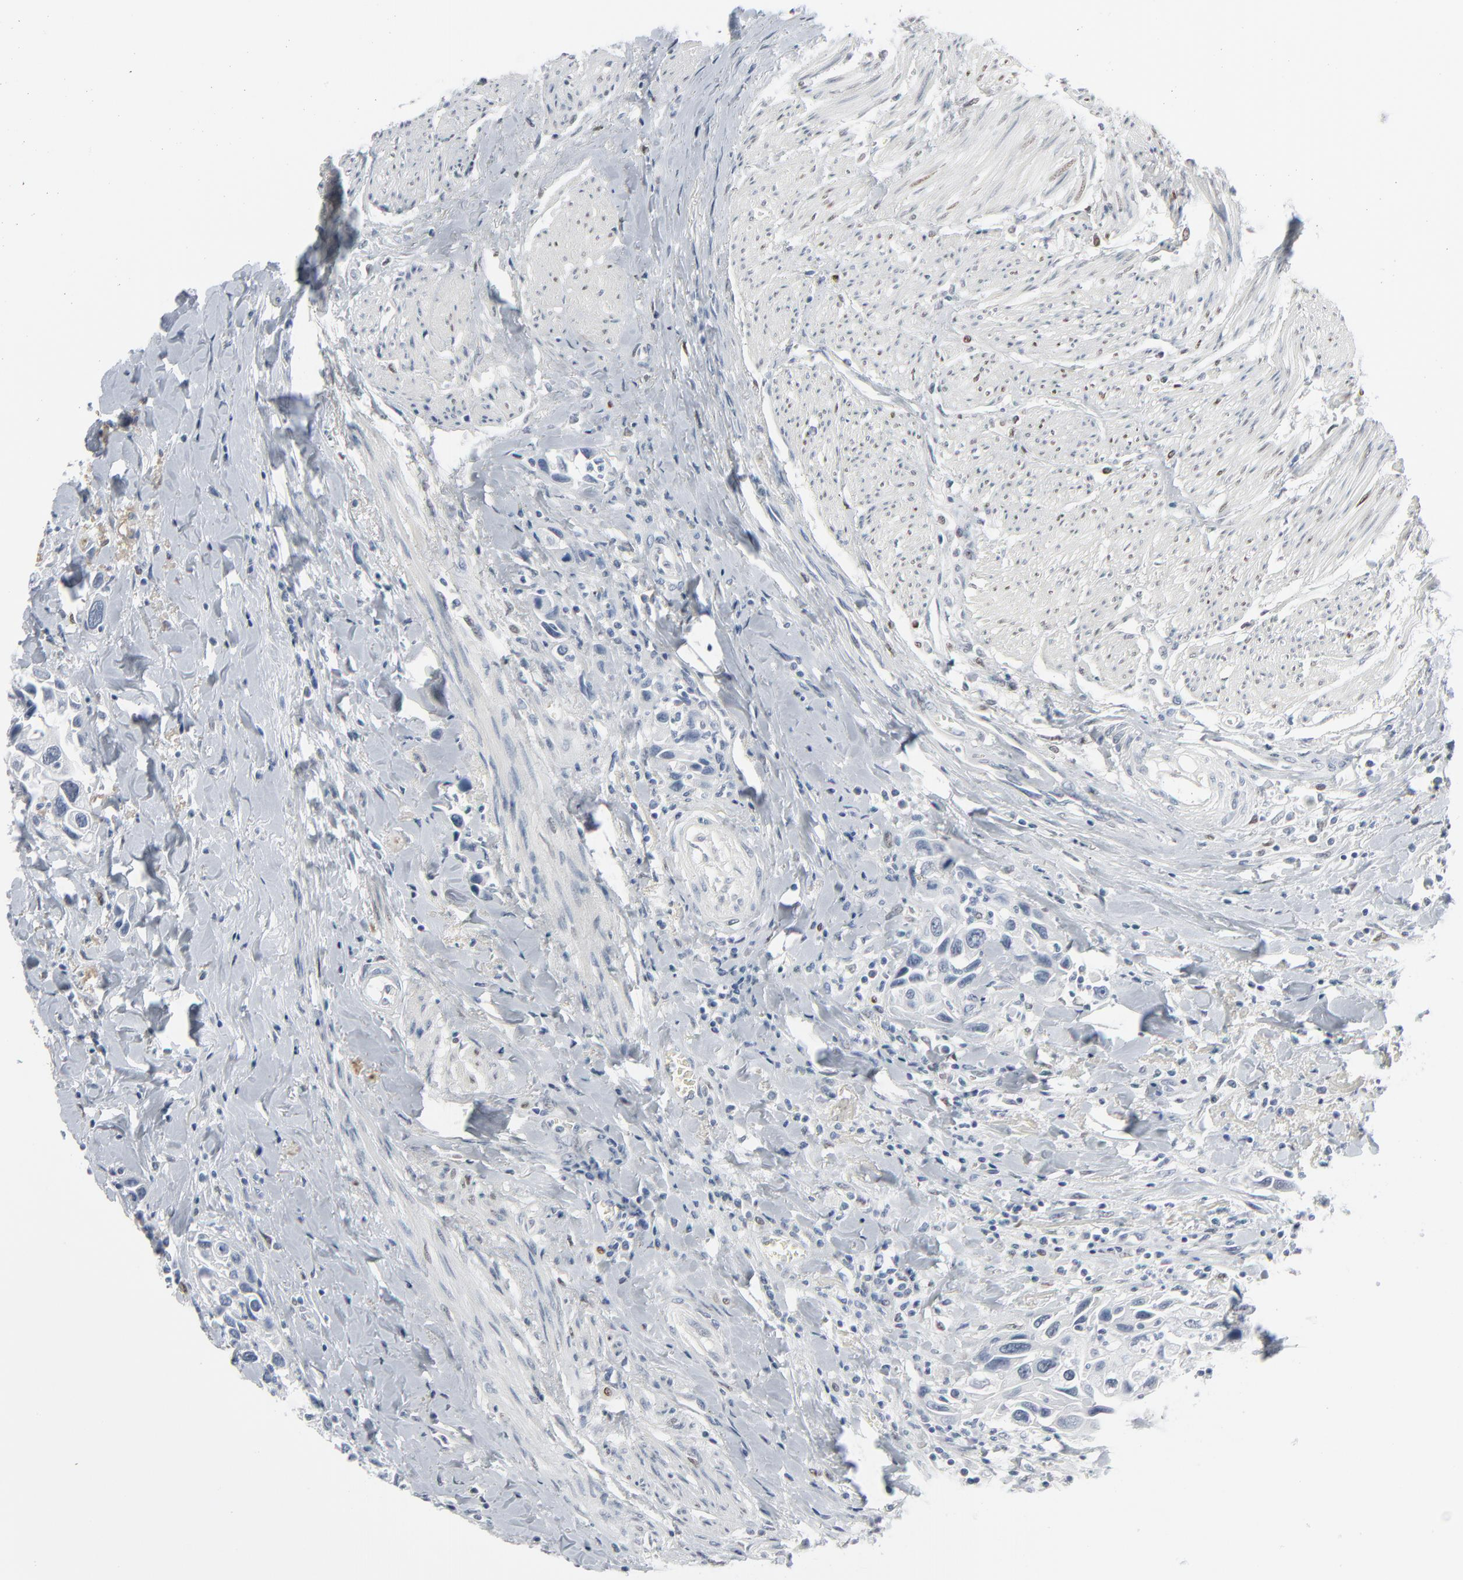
{"staining": {"intensity": "negative", "quantity": "none", "location": "none"}, "tissue": "urothelial cancer", "cell_type": "Tumor cells", "image_type": "cancer", "snomed": [{"axis": "morphology", "description": "Urothelial carcinoma, Low grade"}, {"axis": "topography", "description": "Urinary bladder"}], "caption": "This is an immunohistochemistry histopathology image of human urothelial carcinoma (low-grade). There is no positivity in tumor cells.", "gene": "MITF", "patient": {"sex": "male", "age": 86}}